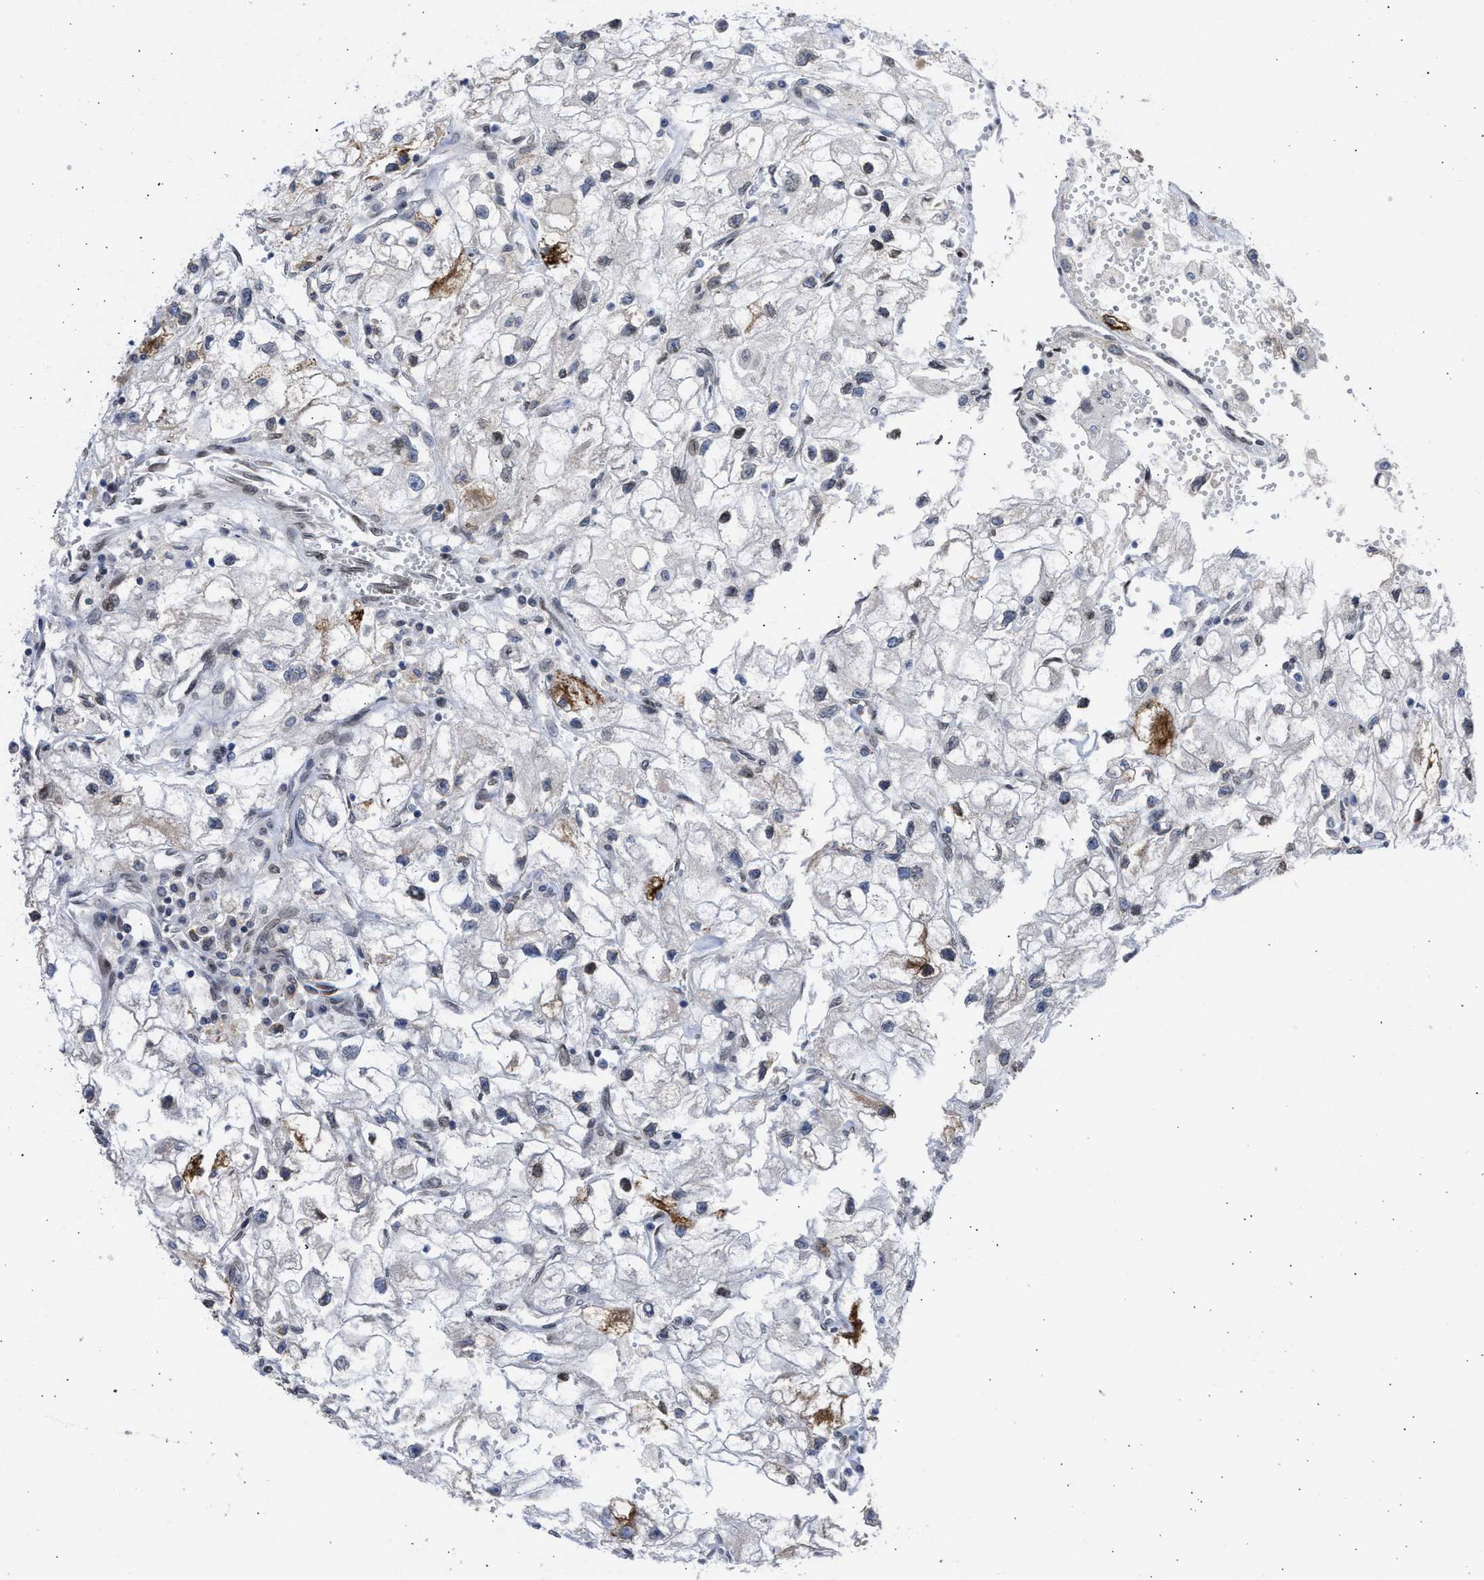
{"staining": {"intensity": "weak", "quantity": "<25%", "location": "cytoplasmic/membranous,nuclear"}, "tissue": "renal cancer", "cell_type": "Tumor cells", "image_type": "cancer", "snomed": [{"axis": "morphology", "description": "Adenocarcinoma, NOS"}, {"axis": "topography", "description": "Kidney"}], "caption": "Tumor cells show no significant positivity in renal cancer.", "gene": "NUP35", "patient": {"sex": "female", "age": 70}}